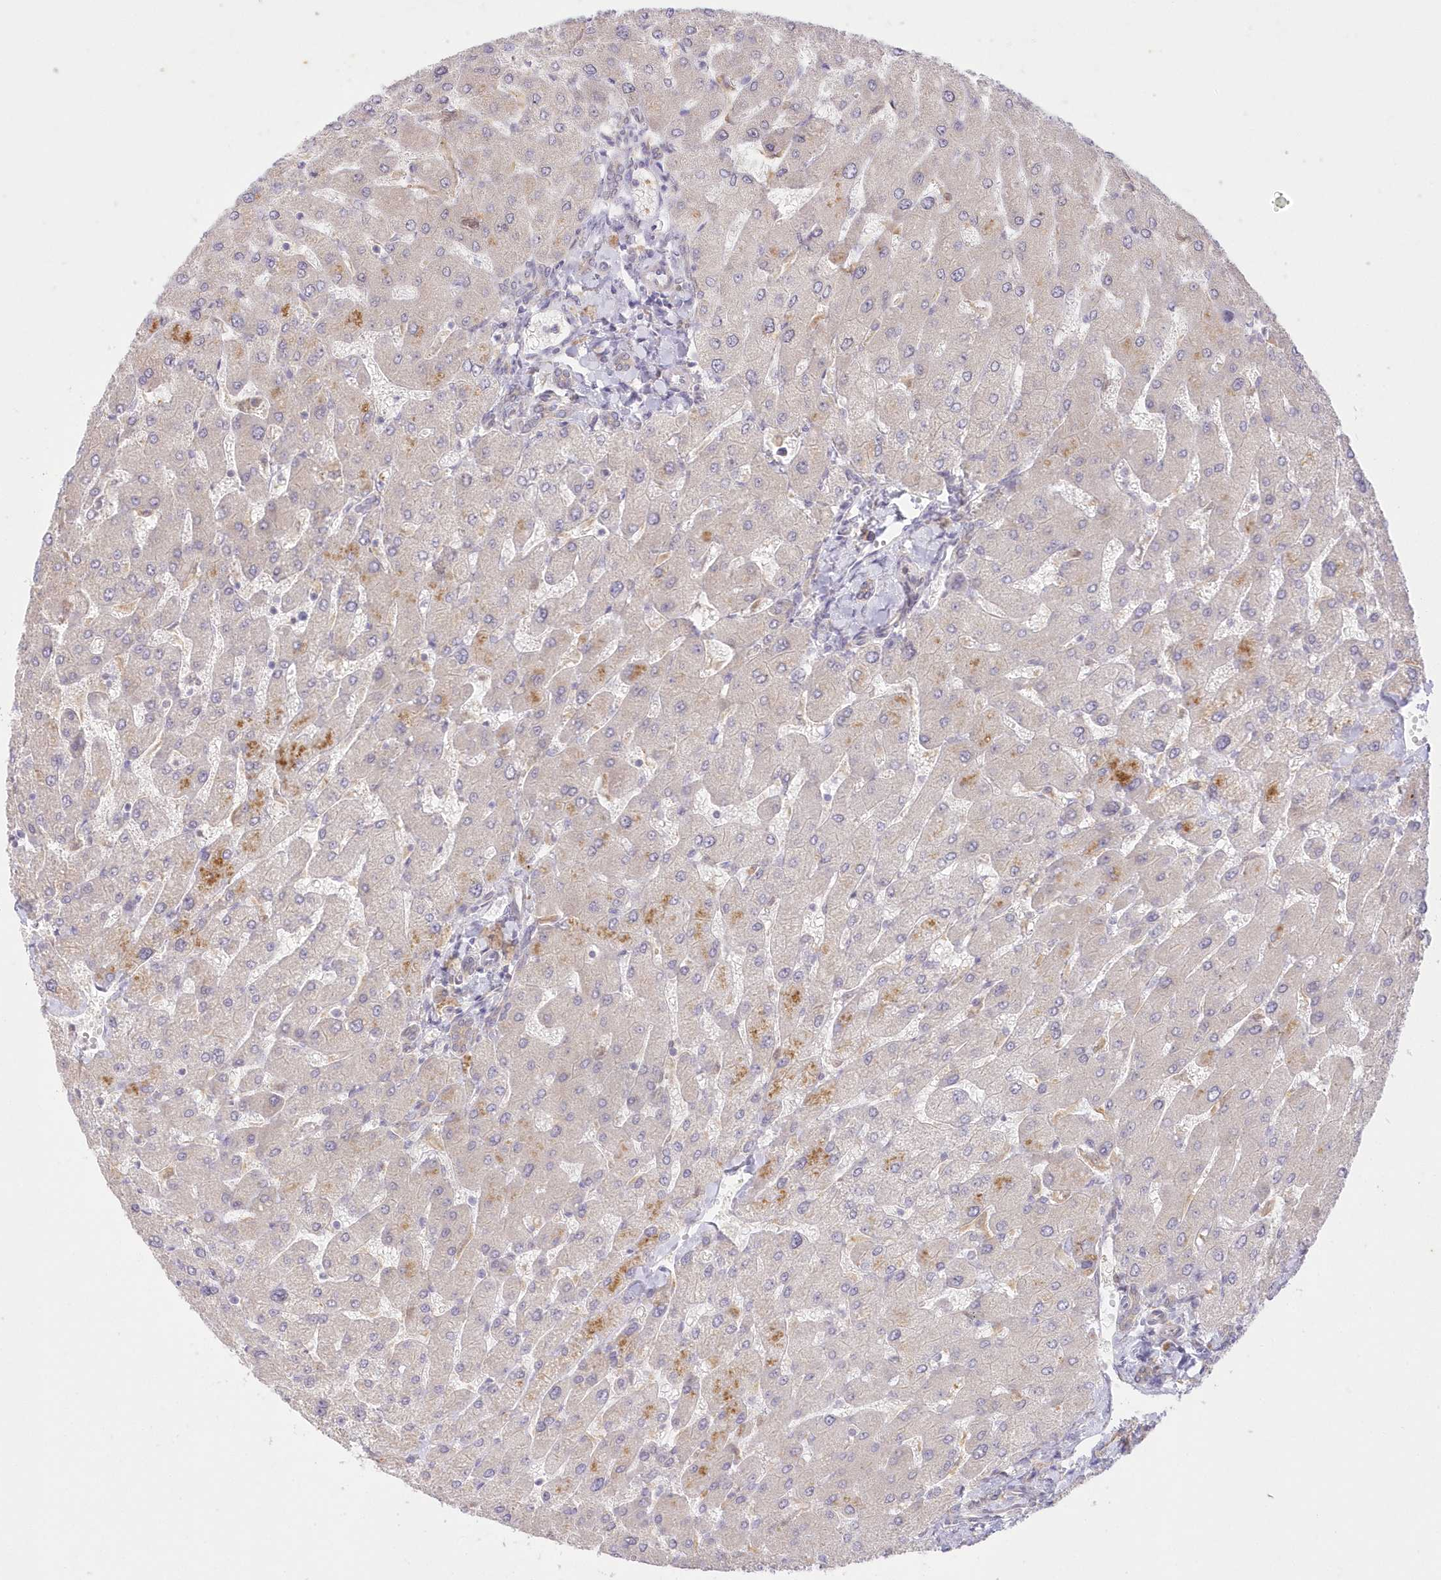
{"staining": {"intensity": "negative", "quantity": "none", "location": "none"}, "tissue": "liver", "cell_type": "Cholangiocytes", "image_type": "normal", "snomed": [{"axis": "morphology", "description": "Normal tissue, NOS"}, {"axis": "topography", "description": "Liver"}], "caption": "Protein analysis of normal liver exhibits no significant staining in cholangiocytes. (DAB (3,3'-diaminobenzidine) IHC with hematoxylin counter stain).", "gene": "RNPEP", "patient": {"sex": "male", "age": 55}}